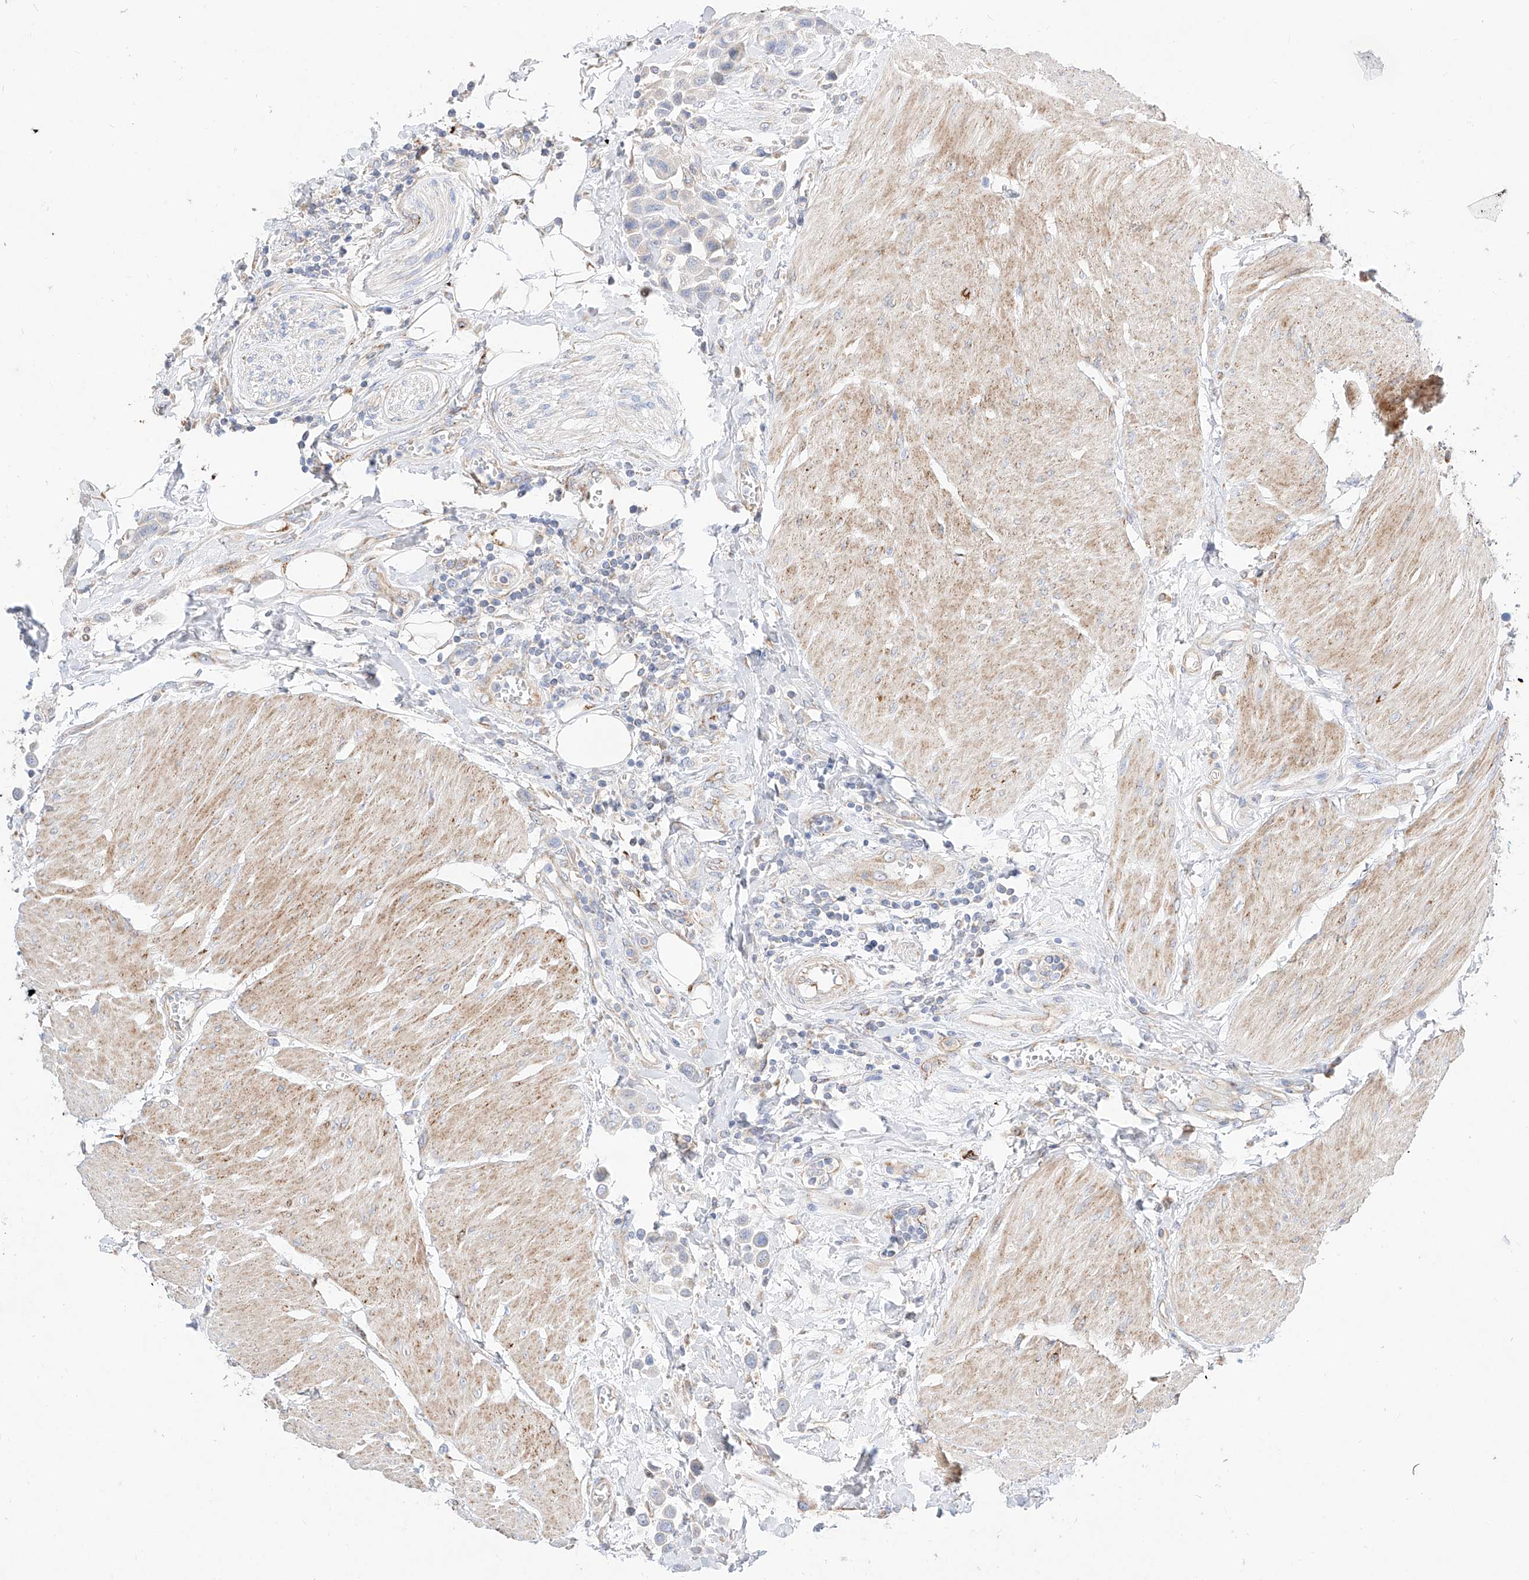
{"staining": {"intensity": "negative", "quantity": "none", "location": "none"}, "tissue": "urothelial cancer", "cell_type": "Tumor cells", "image_type": "cancer", "snomed": [{"axis": "morphology", "description": "Urothelial carcinoma, High grade"}, {"axis": "topography", "description": "Urinary bladder"}], "caption": "IHC of urothelial cancer exhibits no expression in tumor cells.", "gene": "CST9", "patient": {"sex": "male", "age": 50}}